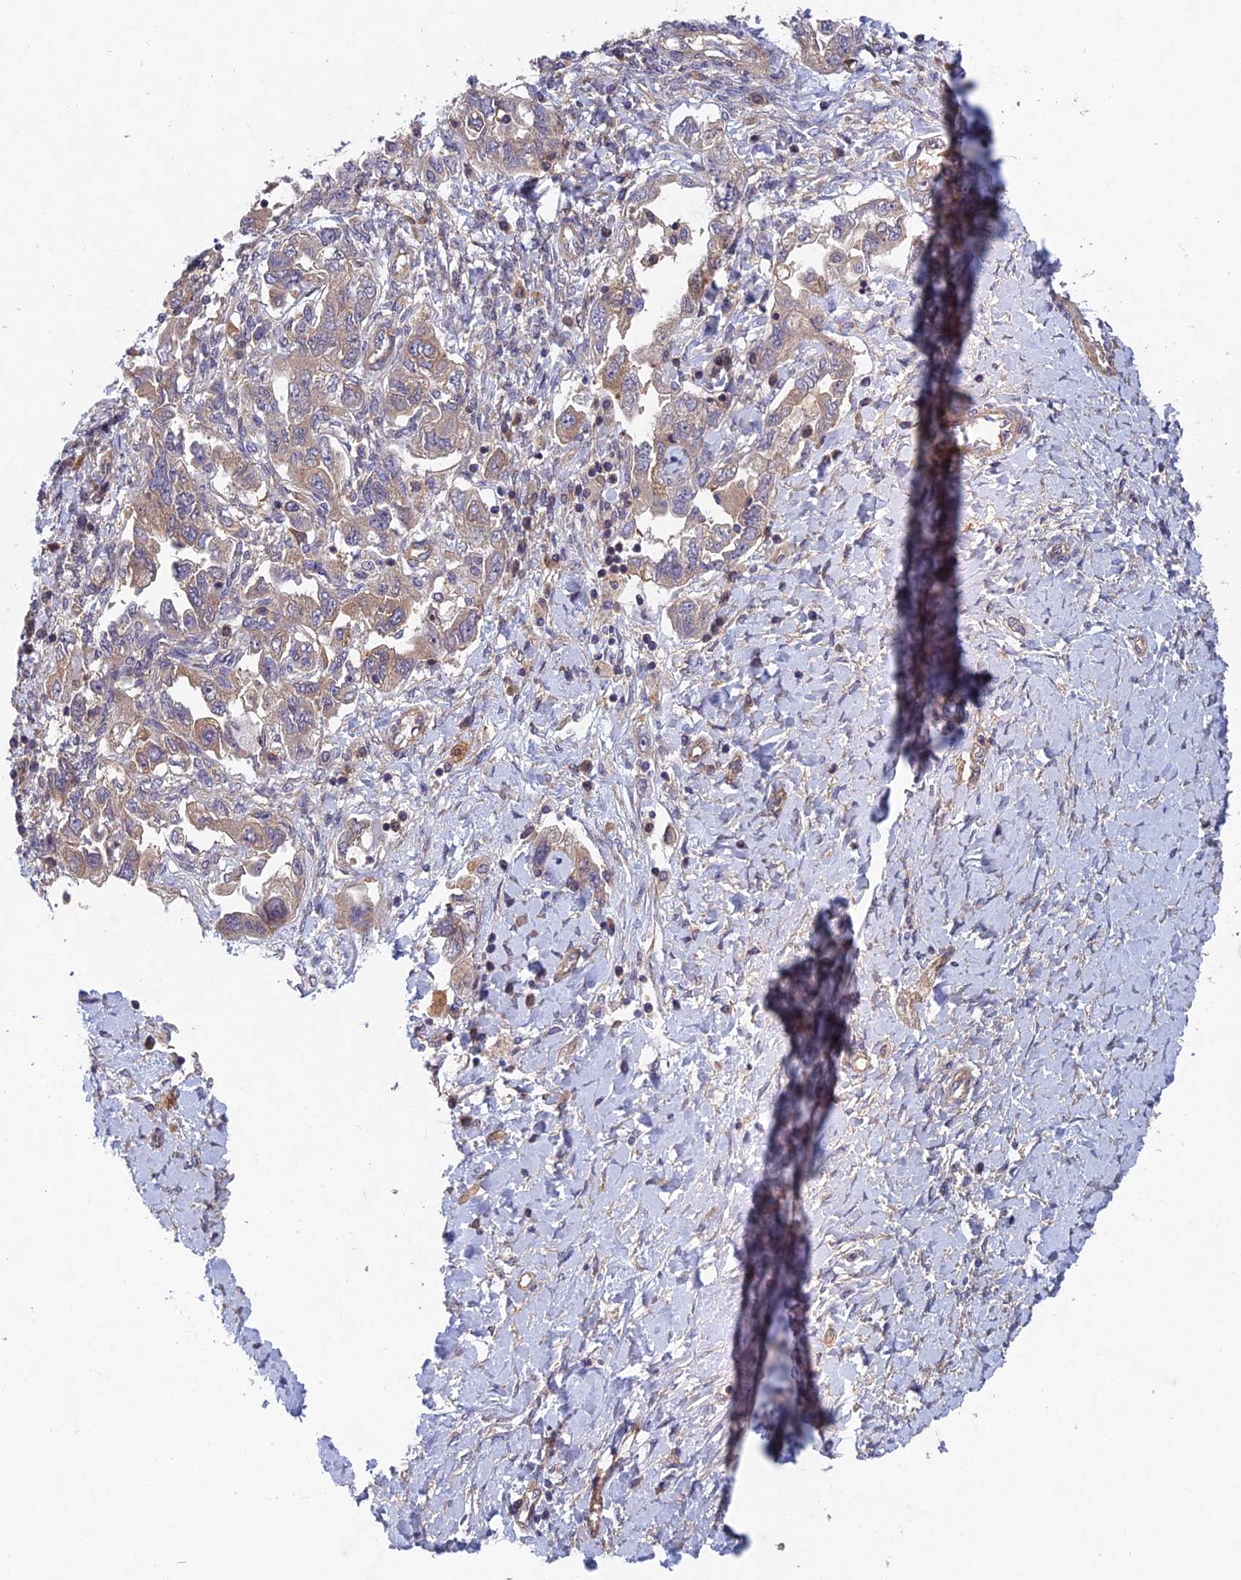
{"staining": {"intensity": "moderate", "quantity": ">75%", "location": "cytoplasmic/membranous"}, "tissue": "ovarian cancer", "cell_type": "Tumor cells", "image_type": "cancer", "snomed": [{"axis": "morphology", "description": "Carcinoma, NOS"}, {"axis": "morphology", "description": "Cystadenocarcinoma, serous, NOS"}, {"axis": "topography", "description": "Ovary"}], "caption": "Immunohistochemical staining of ovarian carcinoma shows medium levels of moderate cytoplasmic/membranous protein positivity in about >75% of tumor cells.", "gene": "NCAPG", "patient": {"sex": "female", "age": 69}}